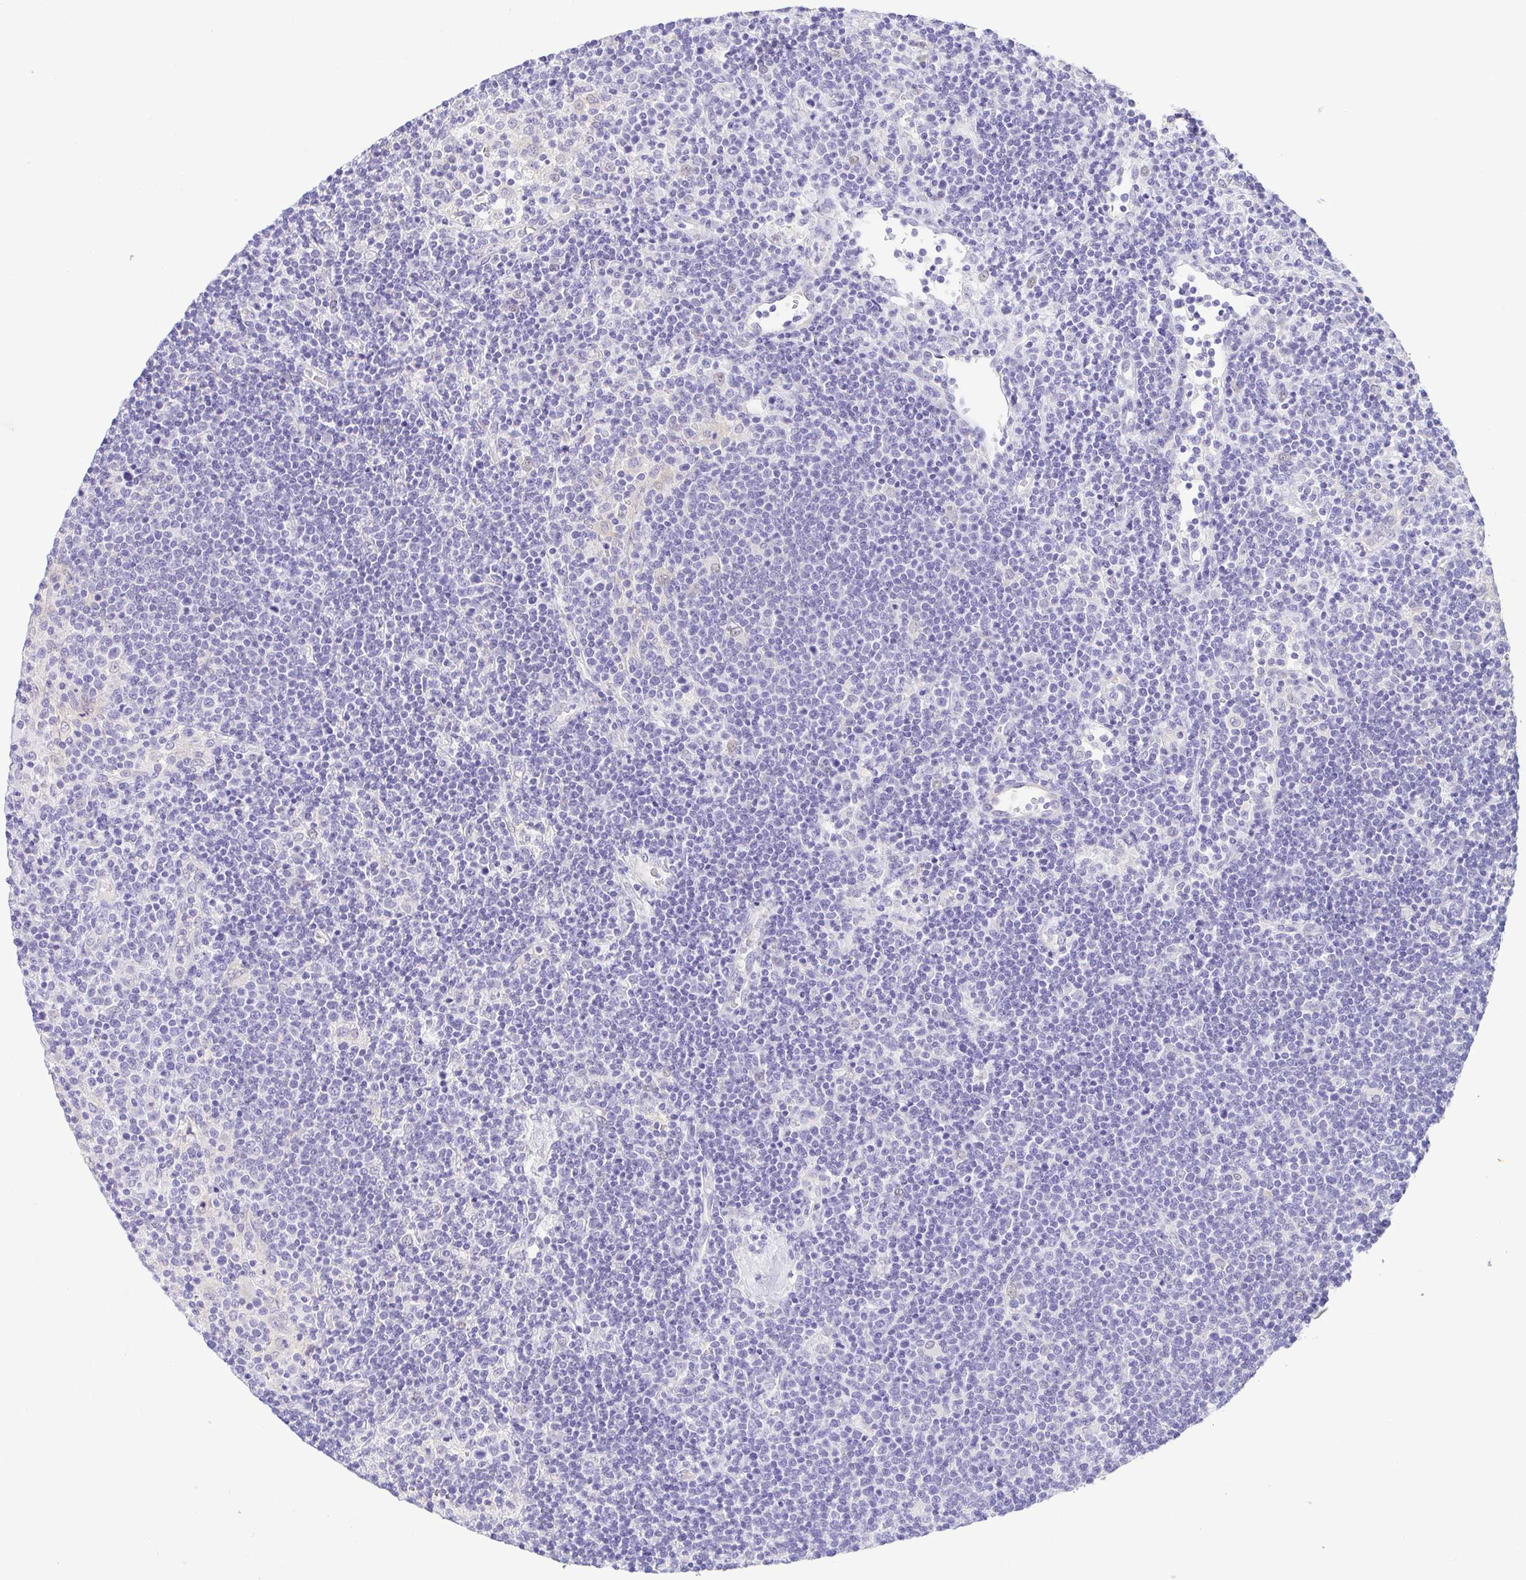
{"staining": {"intensity": "negative", "quantity": "none", "location": "none"}, "tissue": "lymphoma", "cell_type": "Tumor cells", "image_type": "cancer", "snomed": [{"axis": "morphology", "description": "Malignant lymphoma, non-Hodgkin's type, High grade"}, {"axis": "topography", "description": "Lymph node"}], "caption": "IHC of human lymphoma shows no positivity in tumor cells.", "gene": "EPB42", "patient": {"sex": "male", "age": 61}}